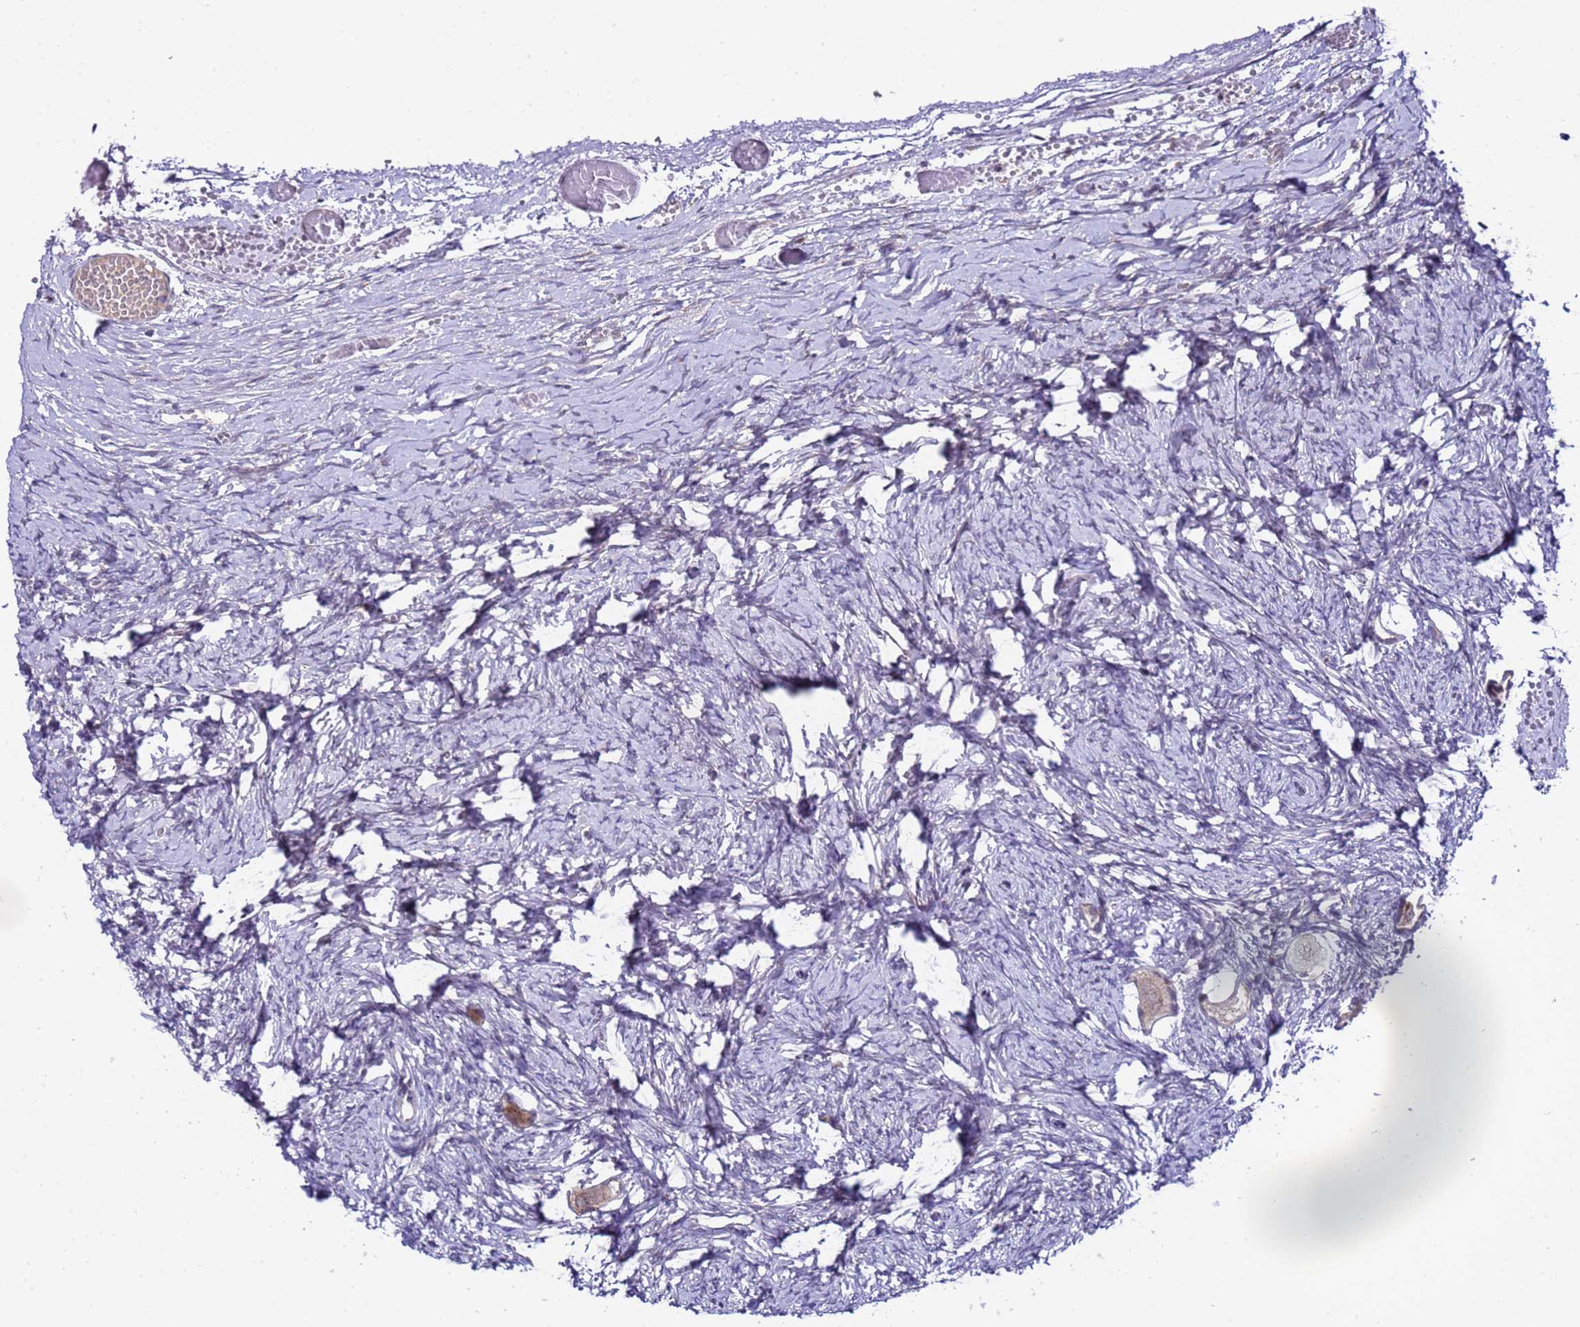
{"staining": {"intensity": "moderate", "quantity": "<25%", "location": "cytoplasmic/membranous"}, "tissue": "ovary", "cell_type": "Follicle cells", "image_type": "normal", "snomed": [{"axis": "morphology", "description": "Normal tissue, NOS"}, {"axis": "topography", "description": "Ovary"}], "caption": "Immunohistochemistry (IHC) of normal human ovary reveals low levels of moderate cytoplasmic/membranous expression in about <25% of follicle cells.", "gene": "C19orf47", "patient": {"sex": "female", "age": 27}}